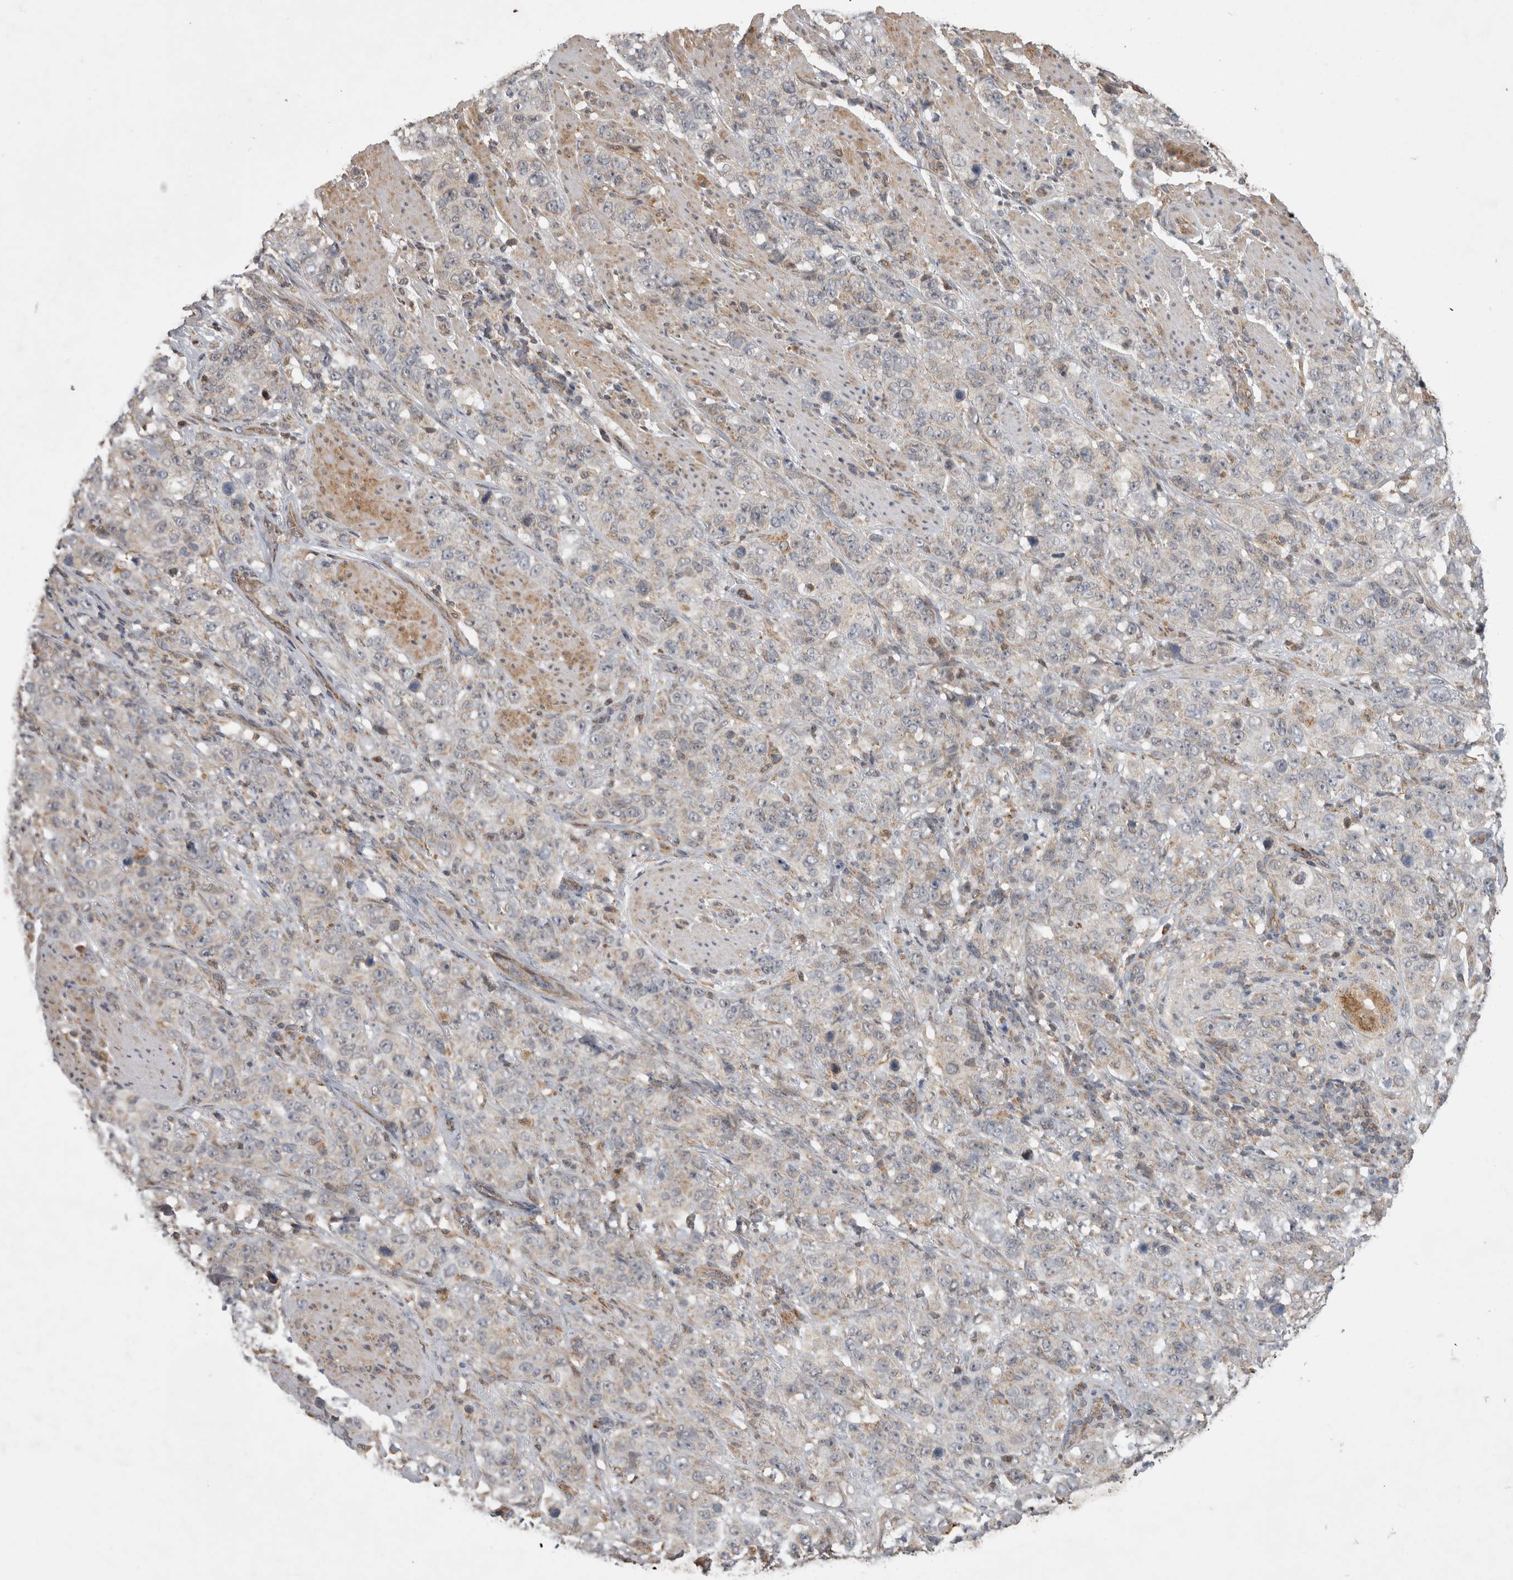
{"staining": {"intensity": "weak", "quantity": "<25%", "location": "cytoplasmic/membranous"}, "tissue": "stomach cancer", "cell_type": "Tumor cells", "image_type": "cancer", "snomed": [{"axis": "morphology", "description": "Adenocarcinoma, NOS"}, {"axis": "topography", "description": "Stomach"}], "caption": "Stomach cancer (adenocarcinoma) stained for a protein using IHC displays no expression tumor cells.", "gene": "KCNIP1", "patient": {"sex": "male", "age": 48}}